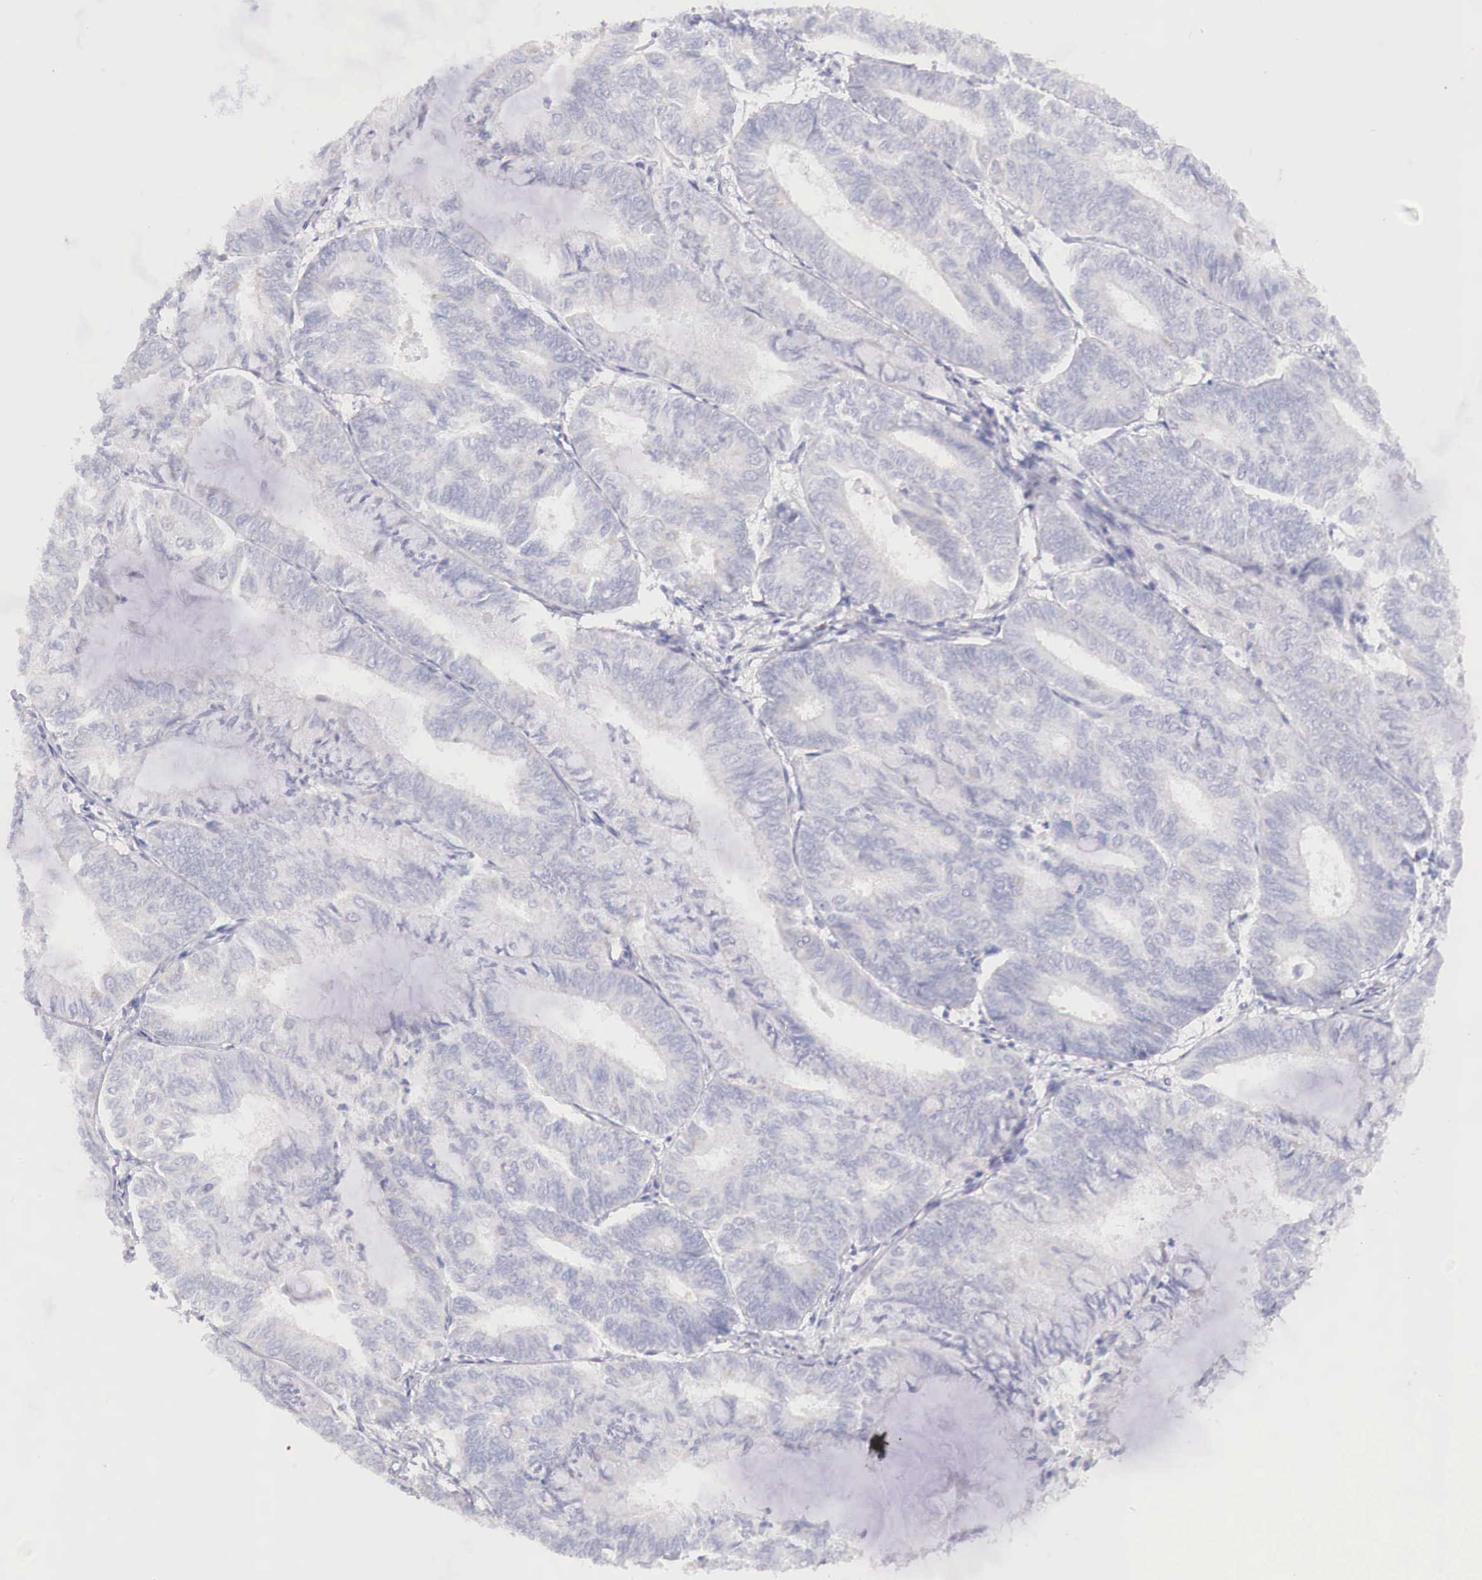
{"staining": {"intensity": "negative", "quantity": "none", "location": "none"}, "tissue": "endometrial cancer", "cell_type": "Tumor cells", "image_type": "cancer", "snomed": [{"axis": "morphology", "description": "Adenocarcinoma, NOS"}, {"axis": "topography", "description": "Endometrium"}], "caption": "DAB (3,3'-diaminobenzidine) immunohistochemical staining of endometrial cancer reveals no significant expression in tumor cells.", "gene": "IDH3G", "patient": {"sex": "female", "age": 59}}